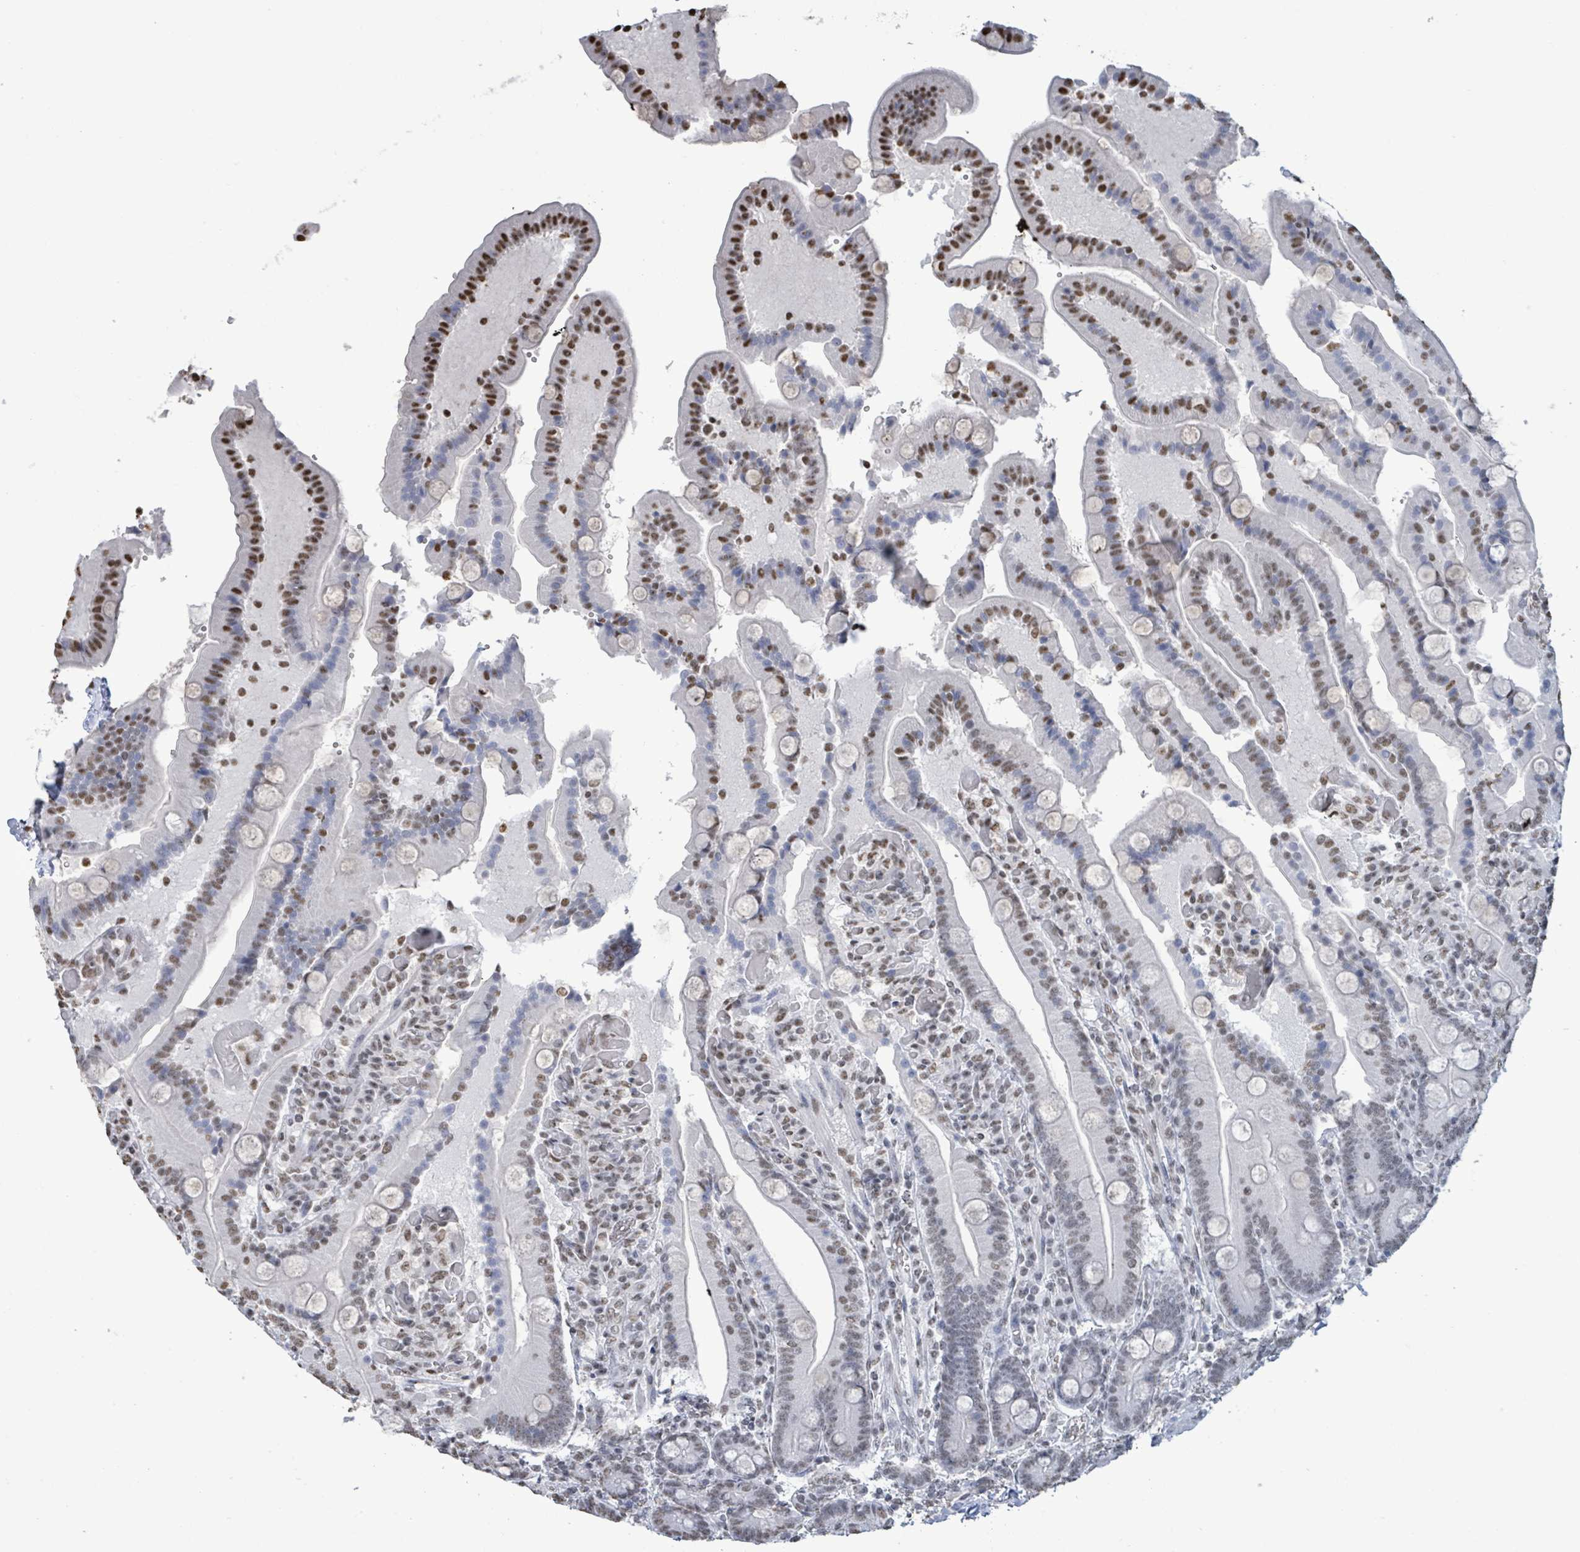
{"staining": {"intensity": "moderate", "quantity": "25%-75%", "location": "nuclear"}, "tissue": "duodenum", "cell_type": "Glandular cells", "image_type": "normal", "snomed": [{"axis": "morphology", "description": "Normal tissue, NOS"}, {"axis": "topography", "description": "Duodenum"}], "caption": "Protein expression by IHC reveals moderate nuclear expression in about 25%-75% of glandular cells in benign duodenum.", "gene": "SAMD14", "patient": {"sex": "female", "age": 62}}